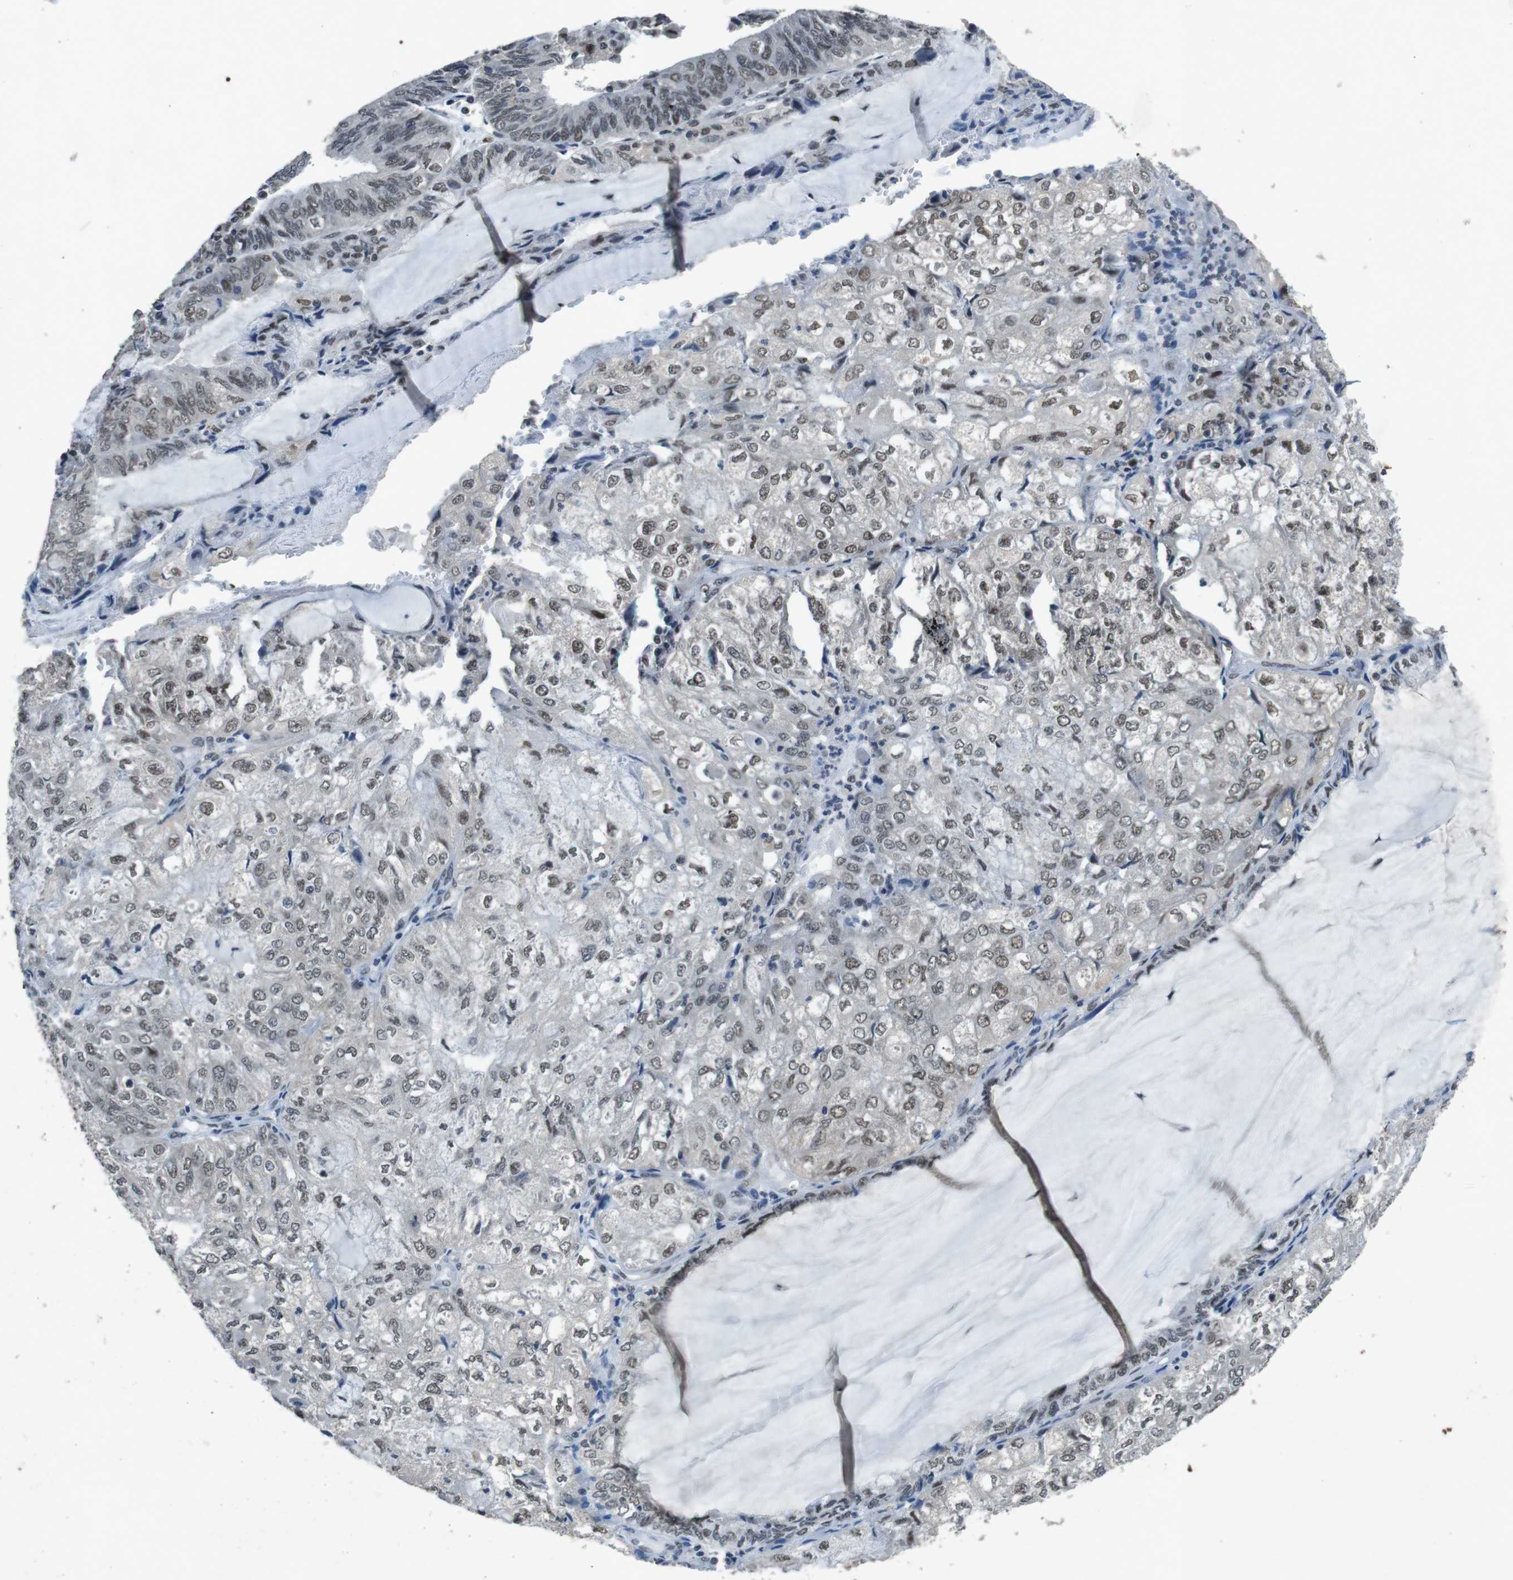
{"staining": {"intensity": "weak", "quantity": "25%-75%", "location": "nuclear"}, "tissue": "endometrial cancer", "cell_type": "Tumor cells", "image_type": "cancer", "snomed": [{"axis": "morphology", "description": "Adenocarcinoma, NOS"}, {"axis": "topography", "description": "Endometrium"}], "caption": "Endometrial adenocarcinoma stained with DAB immunohistochemistry shows low levels of weak nuclear staining in approximately 25%-75% of tumor cells.", "gene": "USP7", "patient": {"sex": "female", "age": 81}}